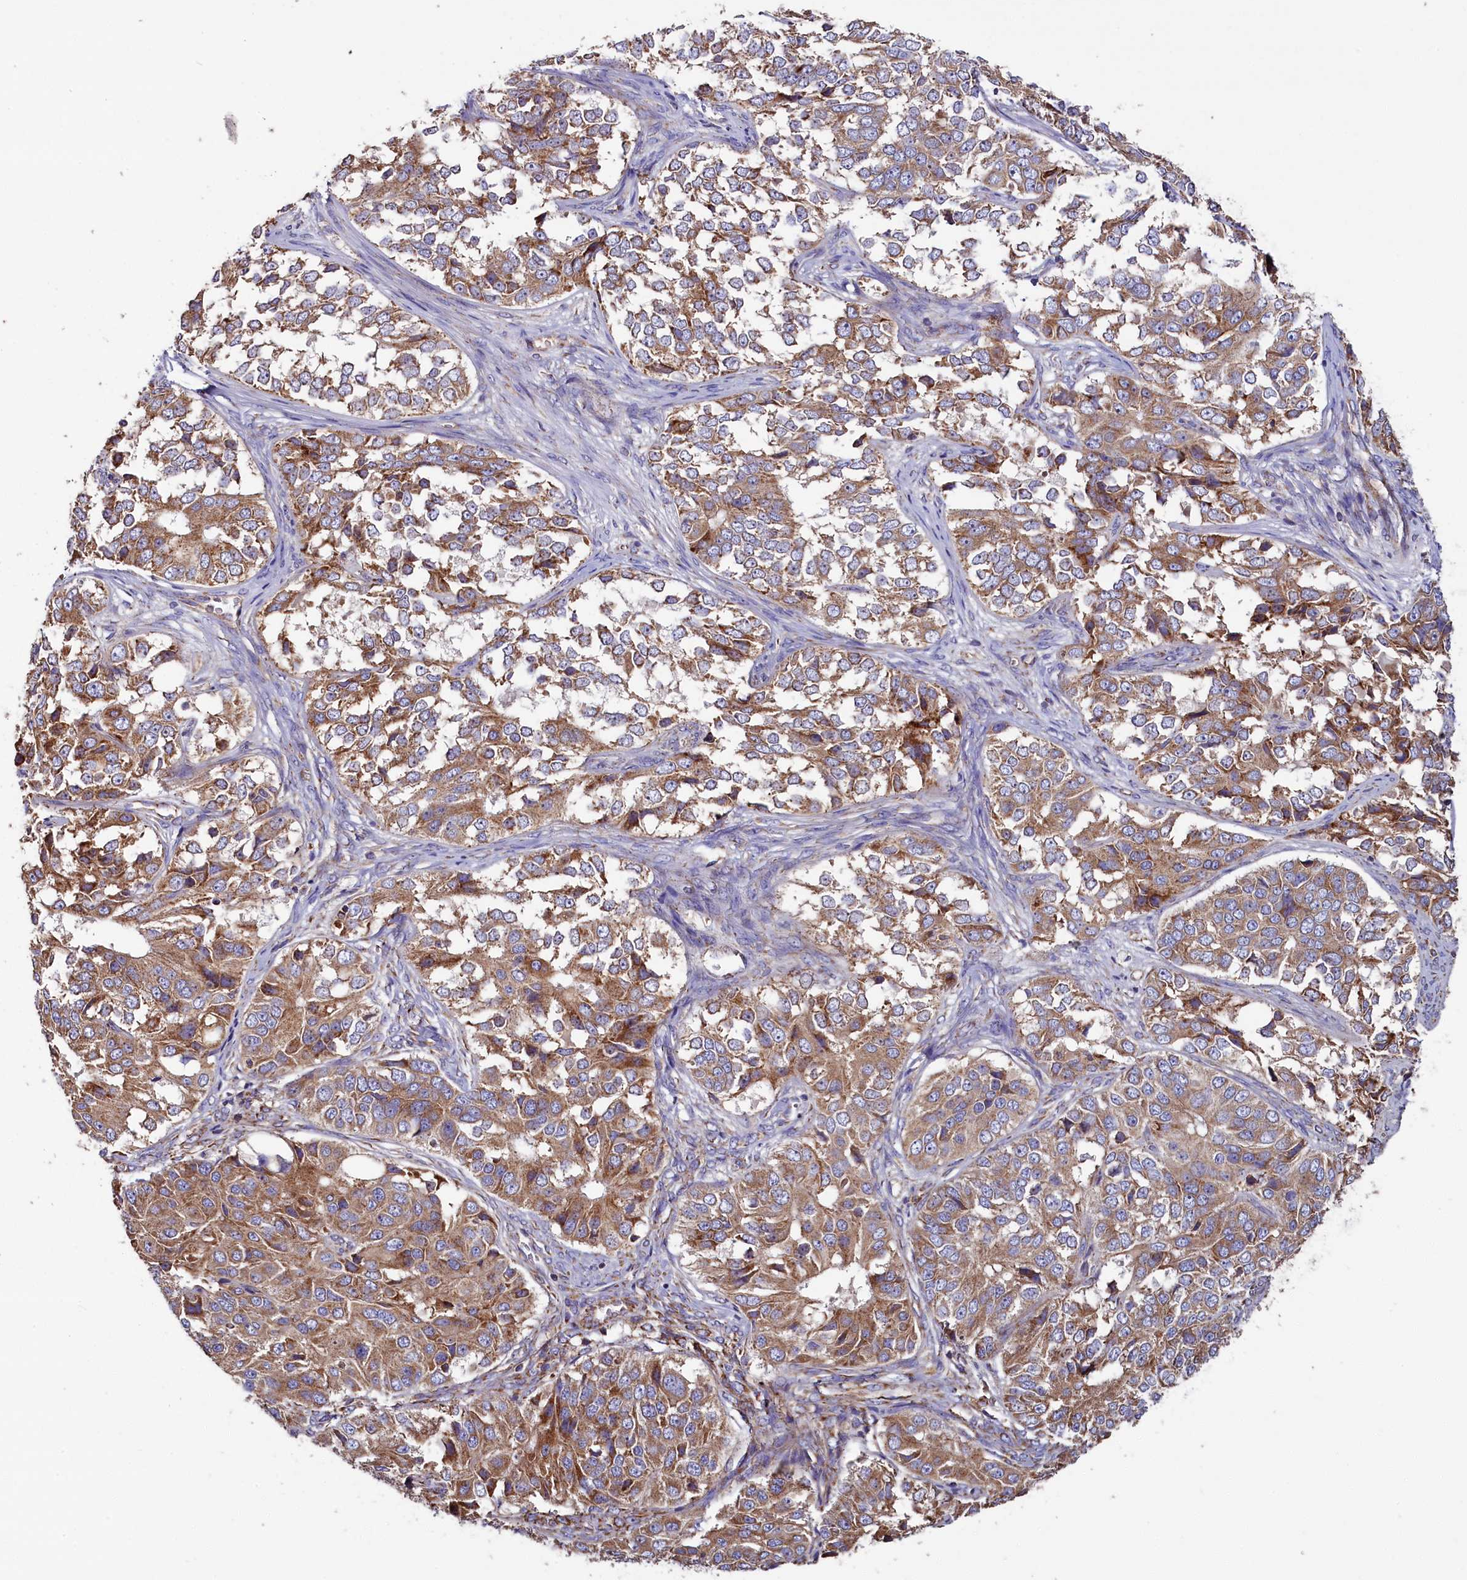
{"staining": {"intensity": "moderate", "quantity": ">75%", "location": "cytoplasmic/membranous"}, "tissue": "ovarian cancer", "cell_type": "Tumor cells", "image_type": "cancer", "snomed": [{"axis": "morphology", "description": "Carcinoma, endometroid"}, {"axis": "topography", "description": "Ovary"}], "caption": "Moderate cytoplasmic/membranous staining is identified in approximately >75% of tumor cells in ovarian endometroid carcinoma.", "gene": "ZSWIM1", "patient": {"sex": "female", "age": 51}}